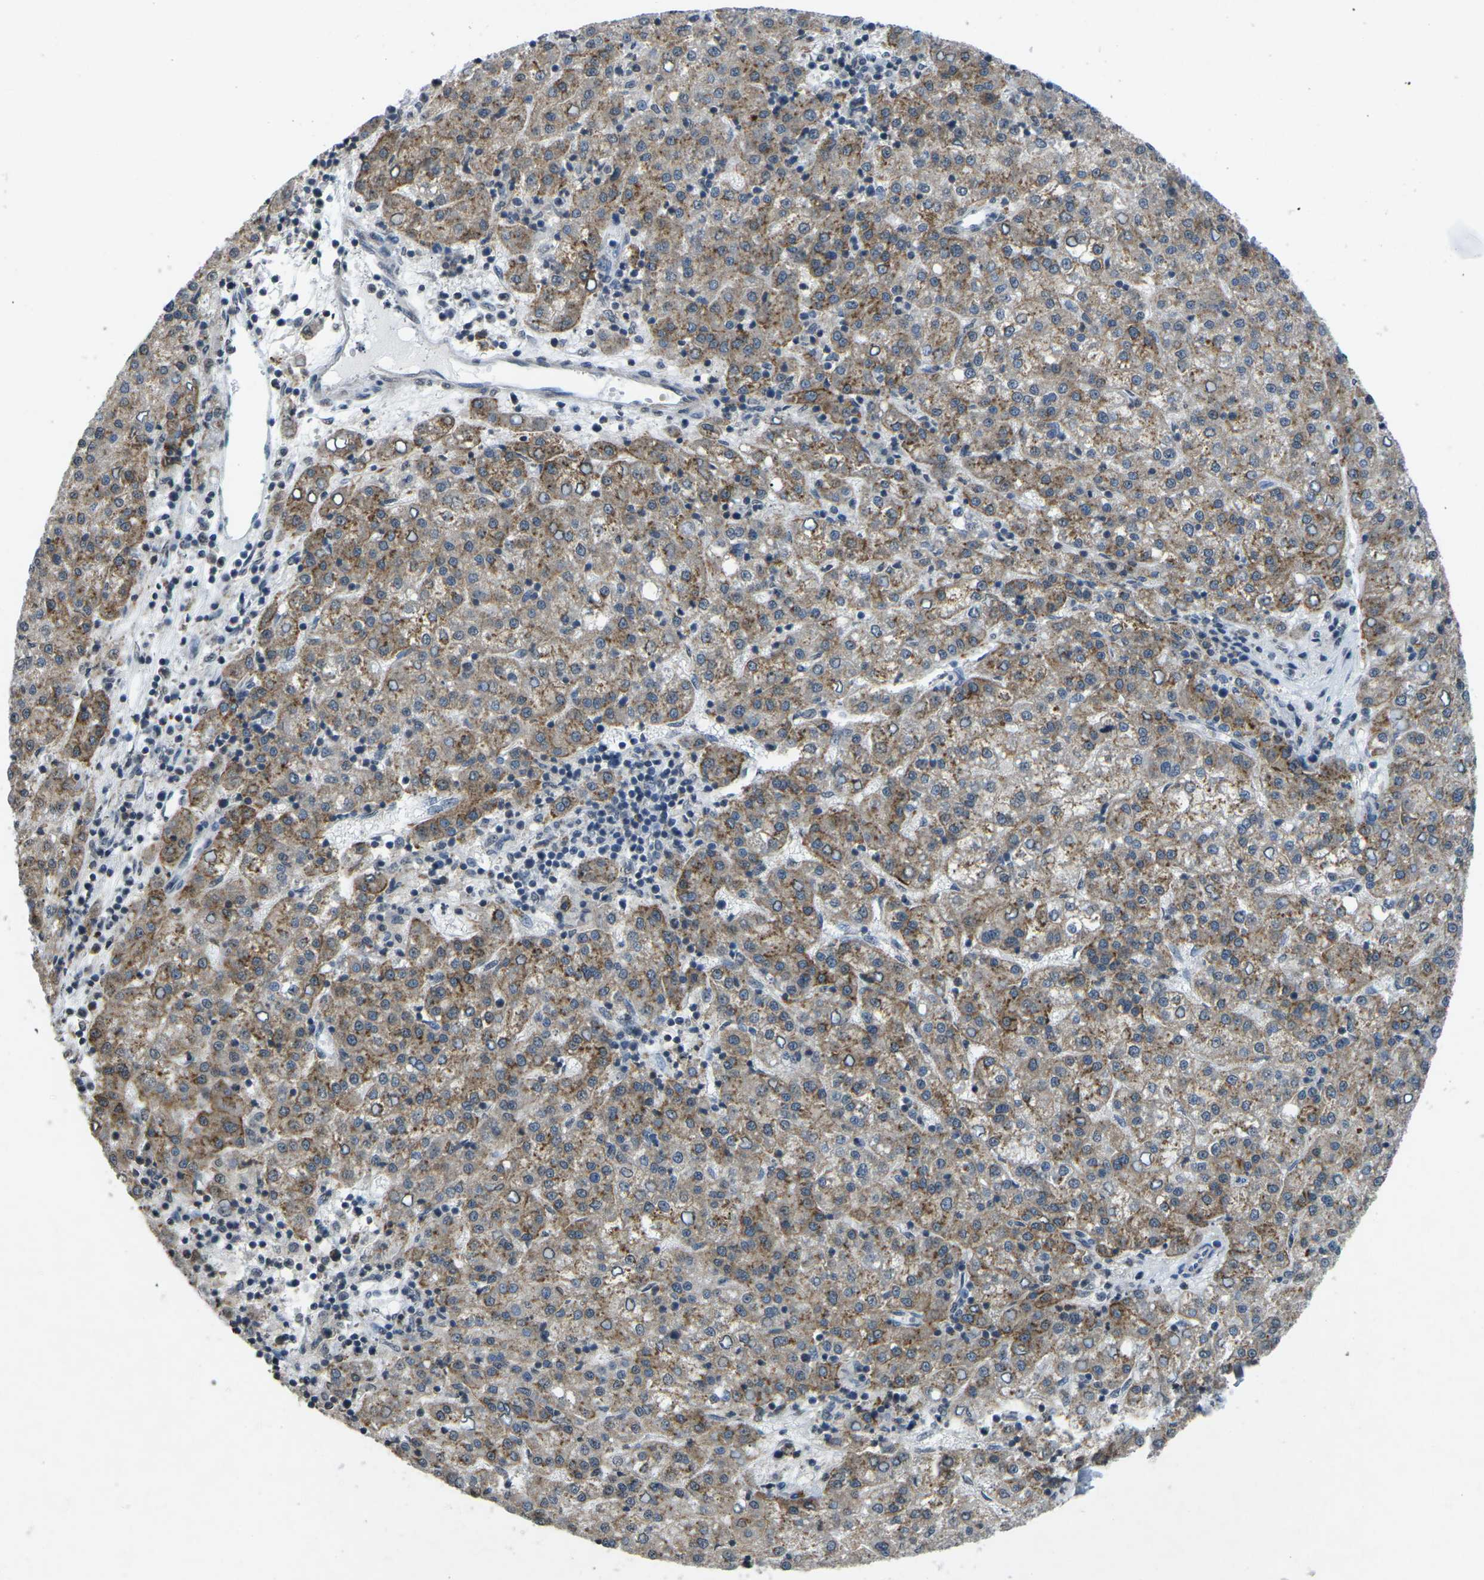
{"staining": {"intensity": "moderate", "quantity": "25%-75%", "location": "cytoplasmic/membranous"}, "tissue": "liver cancer", "cell_type": "Tumor cells", "image_type": "cancer", "snomed": [{"axis": "morphology", "description": "Carcinoma, Hepatocellular, NOS"}, {"axis": "topography", "description": "Liver"}], "caption": "Liver hepatocellular carcinoma stained for a protein (brown) exhibits moderate cytoplasmic/membranous positive expression in about 25%-75% of tumor cells.", "gene": "TFR2", "patient": {"sex": "female", "age": 58}}